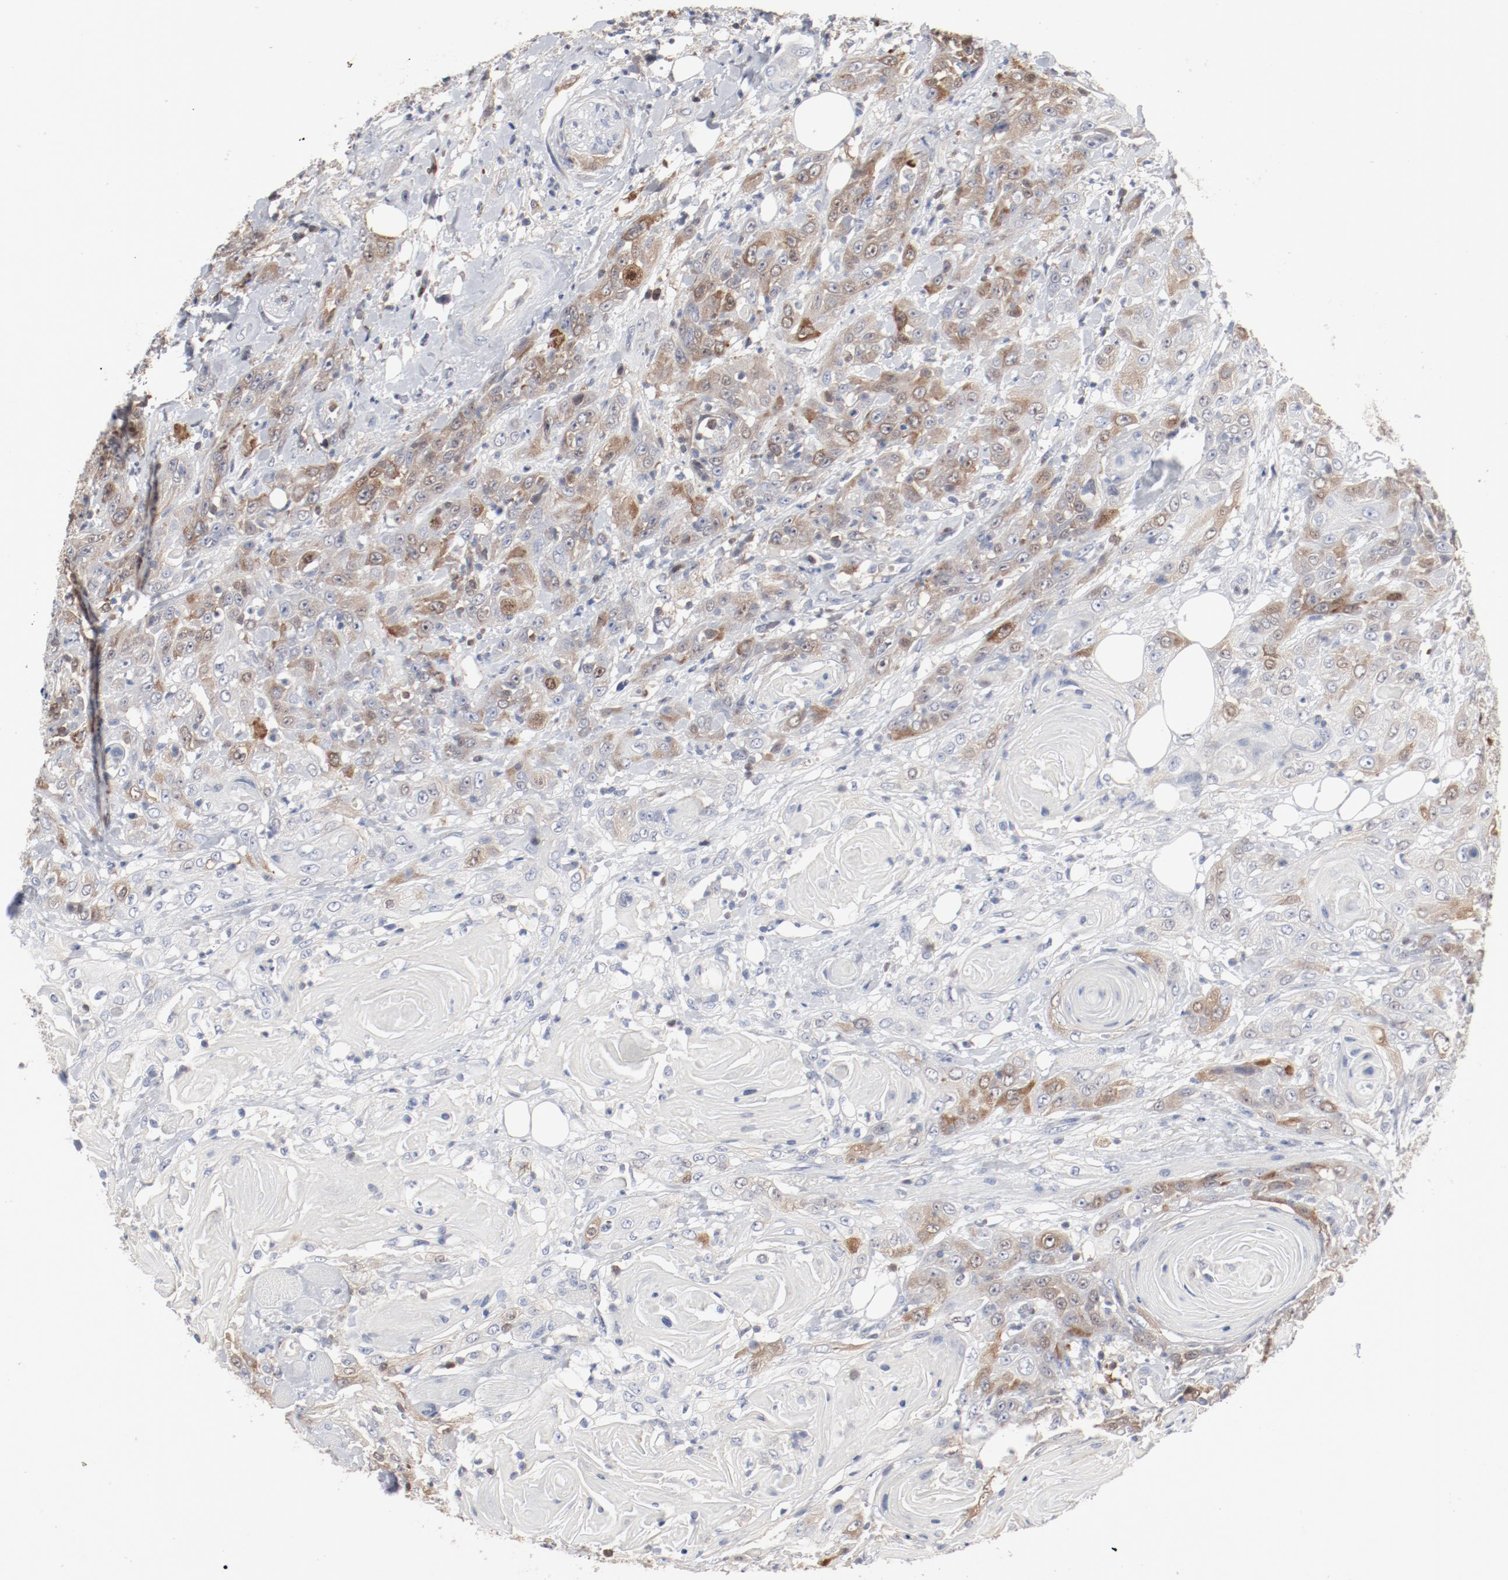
{"staining": {"intensity": "moderate", "quantity": "25%-75%", "location": "cytoplasmic/membranous,nuclear"}, "tissue": "head and neck cancer", "cell_type": "Tumor cells", "image_type": "cancer", "snomed": [{"axis": "morphology", "description": "Squamous cell carcinoma, NOS"}, {"axis": "topography", "description": "Head-Neck"}], "caption": "Immunohistochemical staining of human squamous cell carcinoma (head and neck) demonstrates medium levels of moderate cytoplasmic/membranous and nuclear staining in about 25%-75% of tumor cells.", "gene": "CDK1", "patient": {"sex": "female", "age": 84}}